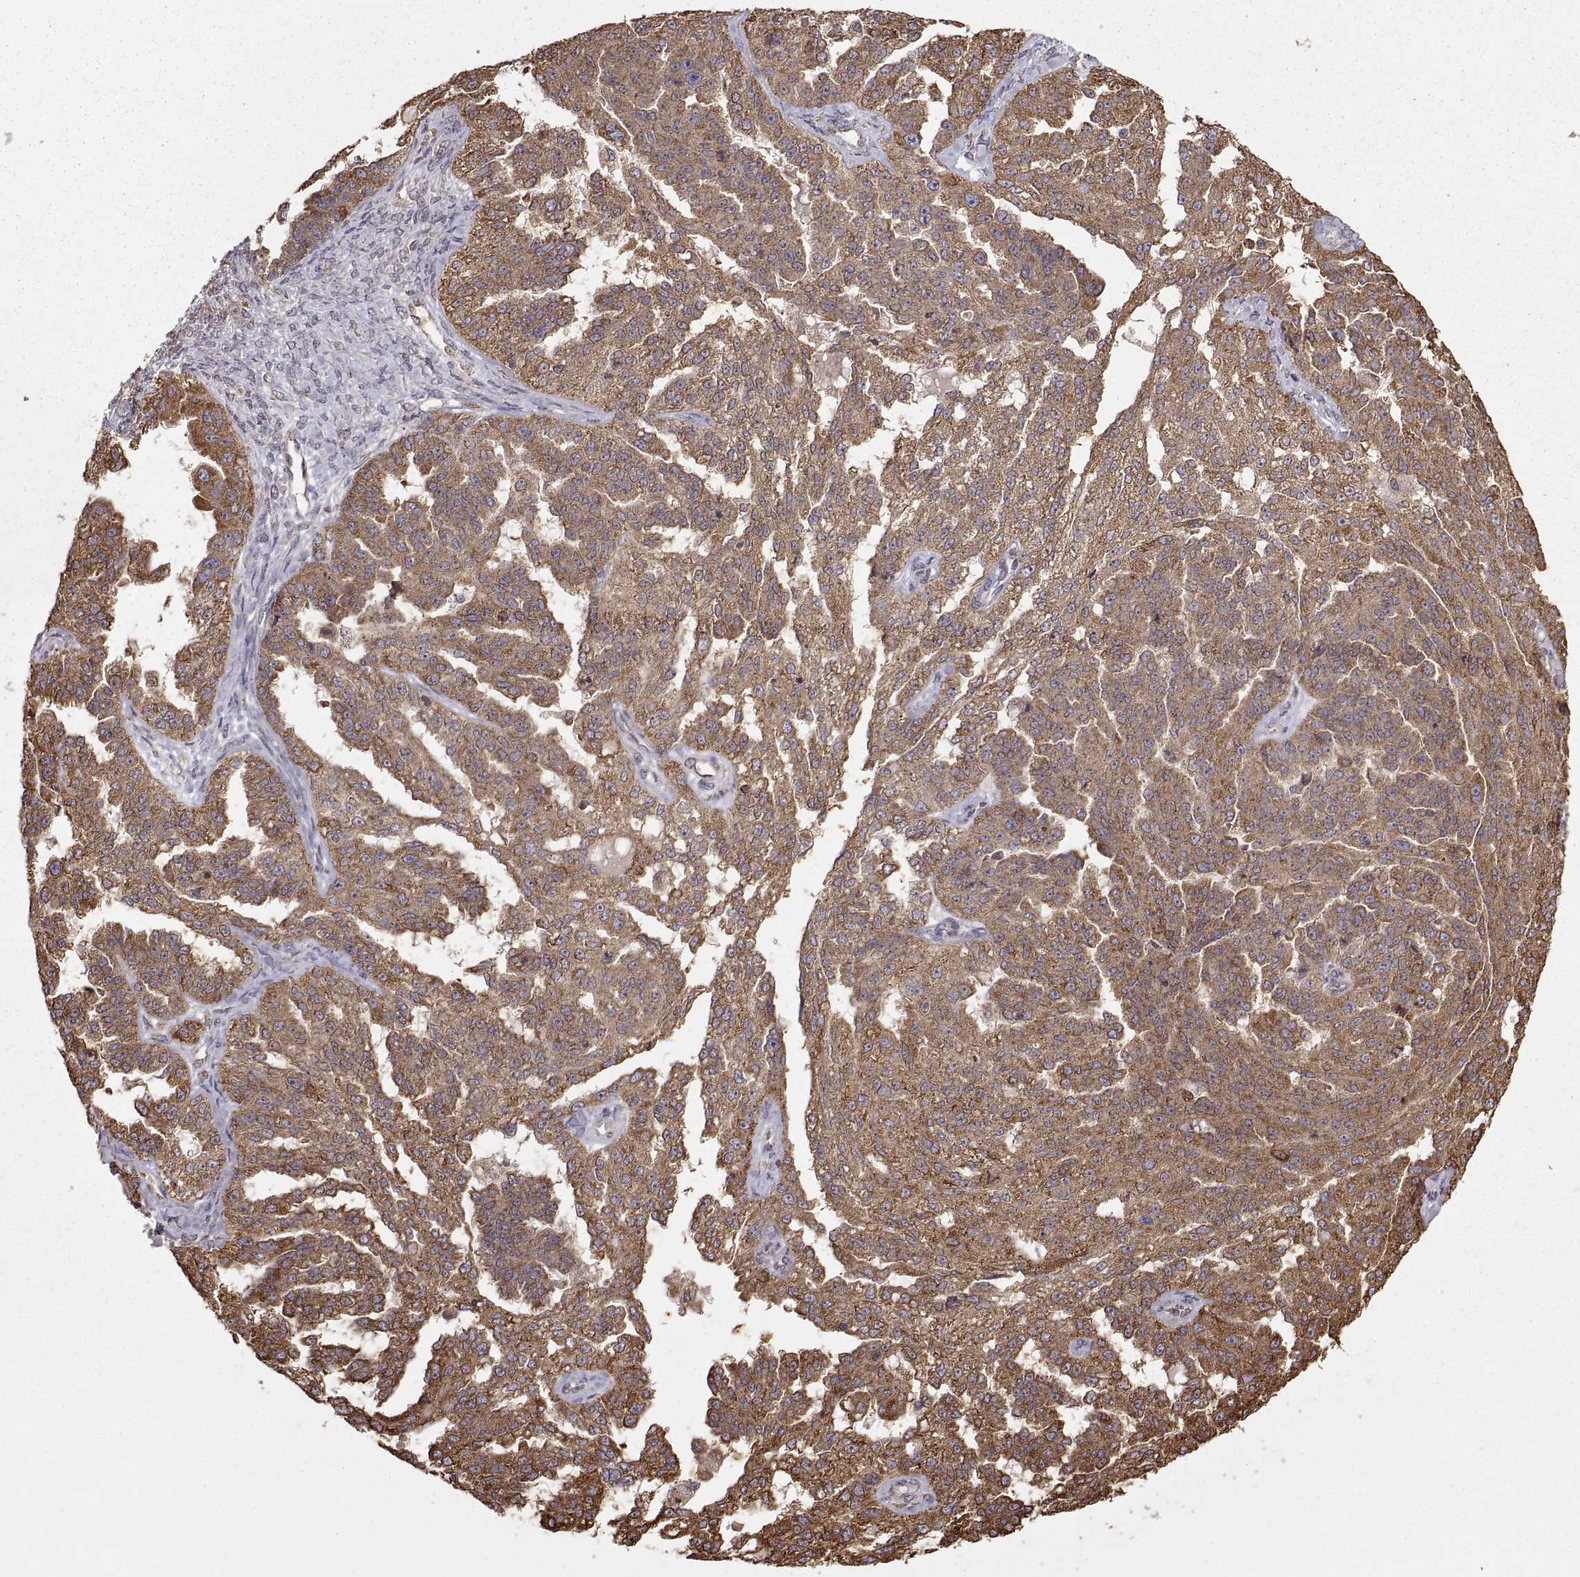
{"staining": {"intensity": "moderate", "quantity": "25%-75%", "location": "cytoplasmic/membranous"}, "tissue": "ovarian cancer", "cell_type": "Tumor cells", "image_type": "cancer", "snomed": [{"axis": "morphology", "description": "Cystadenocarcinoma, serous, NOS"}, {"axis": "topography", "description": "Ovary"}], "caption": "Protein analysis of serous cystadenocarcinoma (ovarian) tissue shows moderate cytoplasmic/membranous staining in about 25%-75% of tumor cells.", "gene": "PDIA3", "patient": {"sex": "female", "age": 58}}